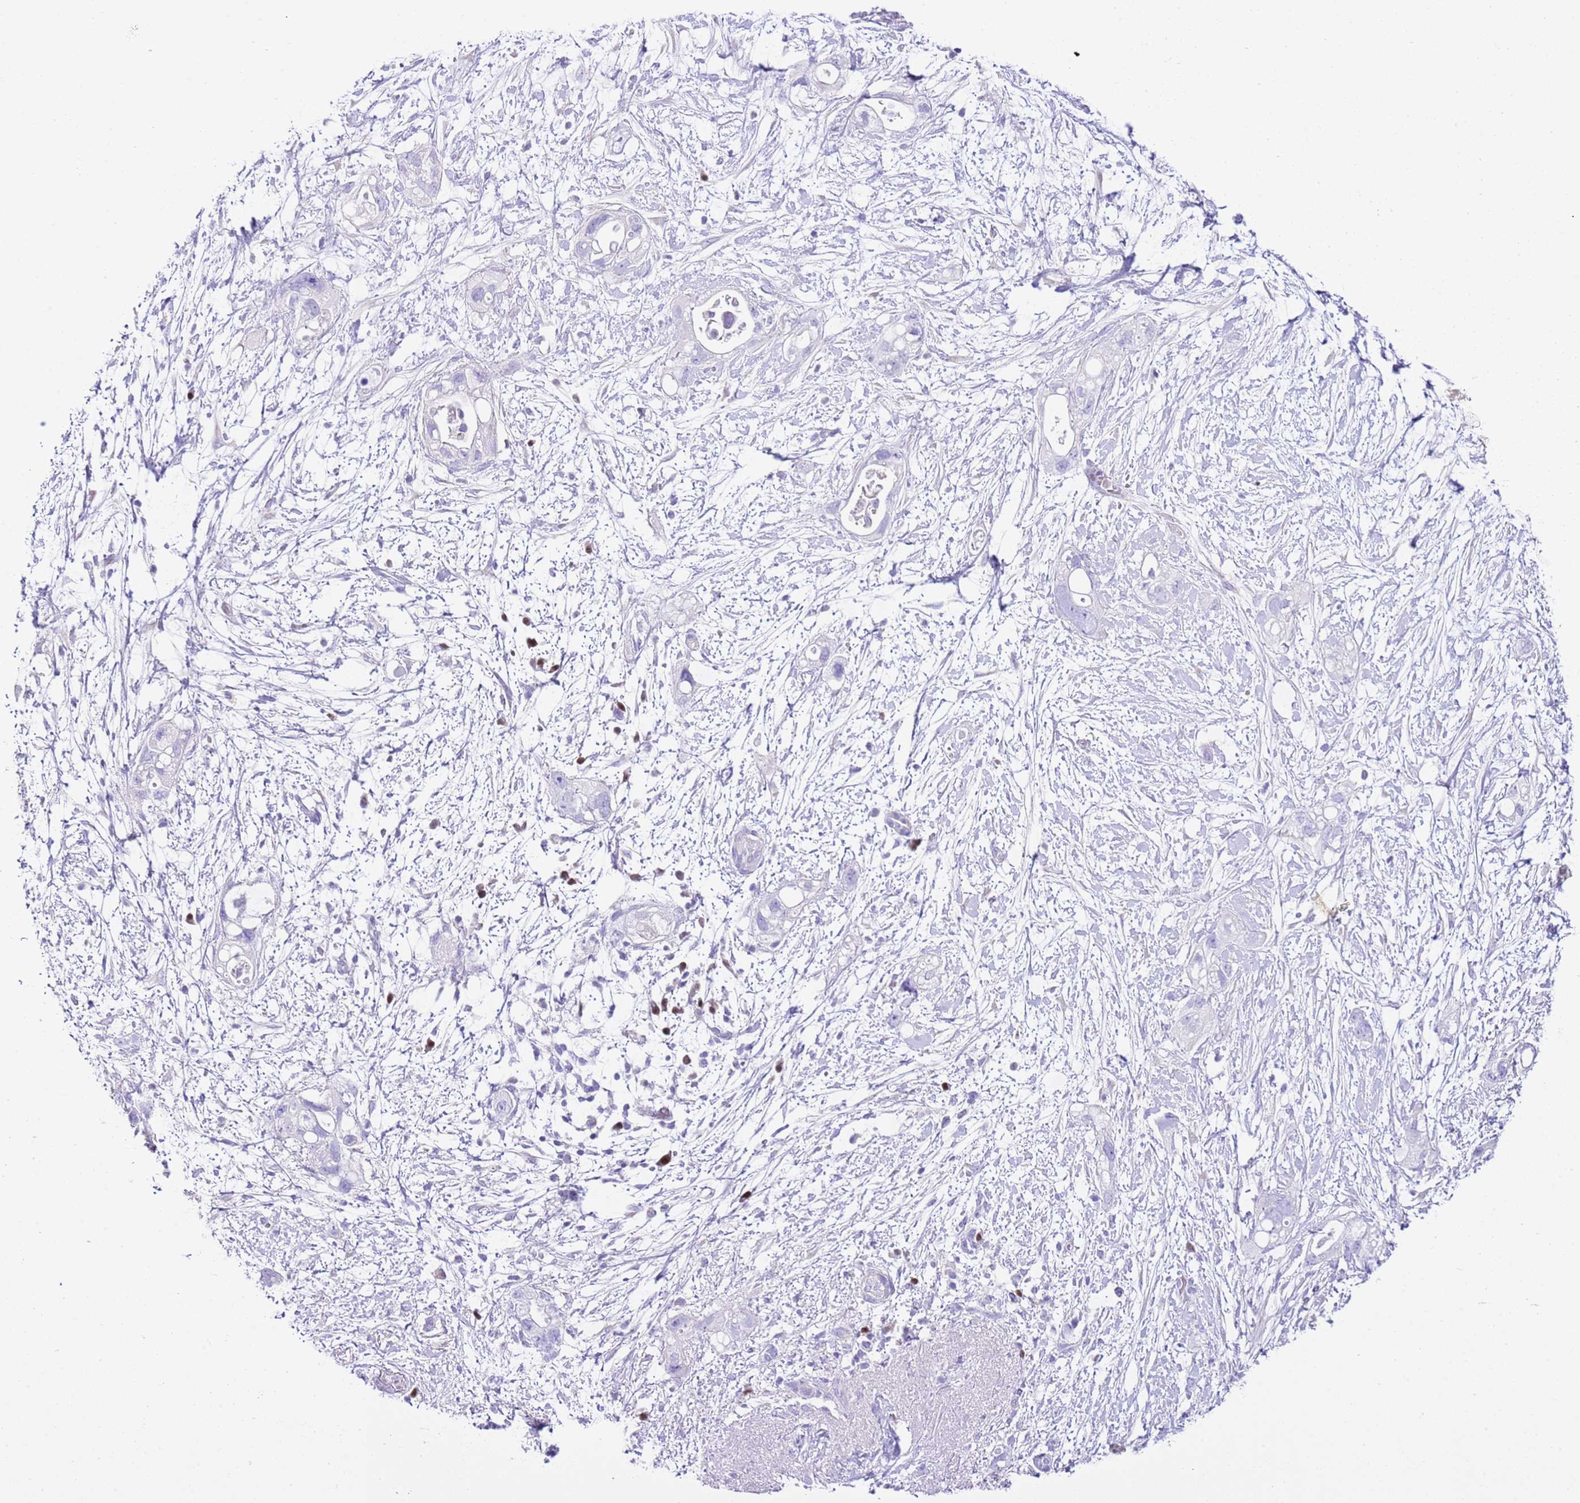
{"staining": {"intensity": "negative", "quantity": "none", "location": "none"}, "tissue": "pancreatic cancer", "cell_type": "Tumor cells", "image_type": "cancer", "snomed": [{"axis": "morphology", "description": "Adenocarcinoma, NOS"}, {"axis": "topography", "description": "Pancreas"}], "caption": "The image displays no staining of tumor cells in pancreatic adenocarcinoma. The staining is performed using DAB brown chromogen with nuclei counter-stained in using hematoxylin.", "gene": "BHLHA15", "patient": {"sex": "female", "age": 72}}